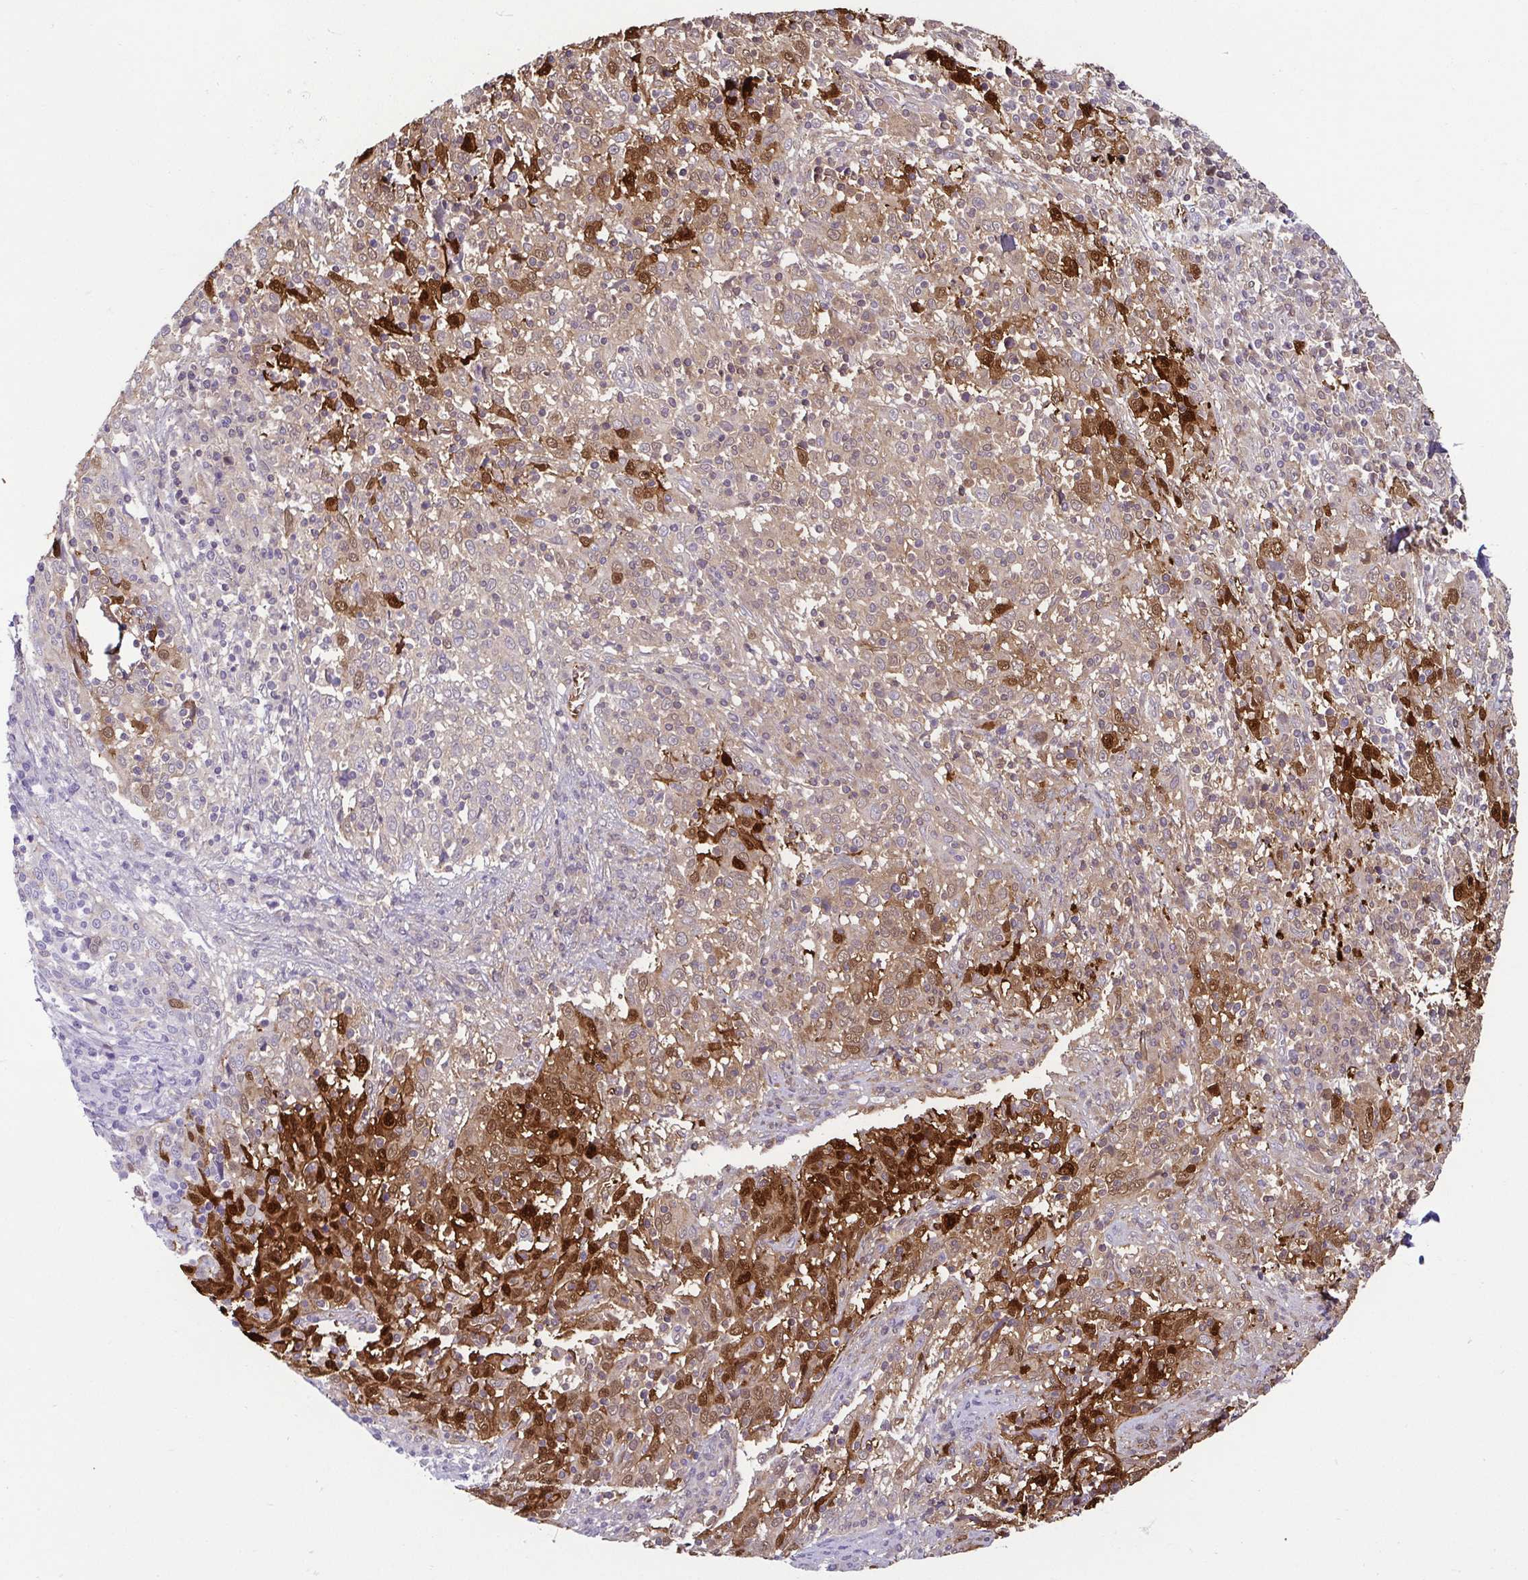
{"staining": {"intensity": "strong", "quantity": "<25%", "location": "cytoplasmic/membranous,nuclear"}, "tissue": "cervical cancer", "cell_type": "Tumor cells", "image_type": "cancer", "snomed": [{"axis": "morphology", "description": "Squamous cell carcinoma, NOS"}, {"axis": "topography", "description": "Cervix"}], "caption": "Cervical squamous cell carcinoma tissue reveals strong cytoplasmic/membranous and nuclear expression in about <25% of tumor cells, visualized by immunohistochemistry. (brown staining indicates protein expression, while blue staining denotes nuclei).", "gene": "CASP14", "patient": {"sex": "female", "age": 46}}